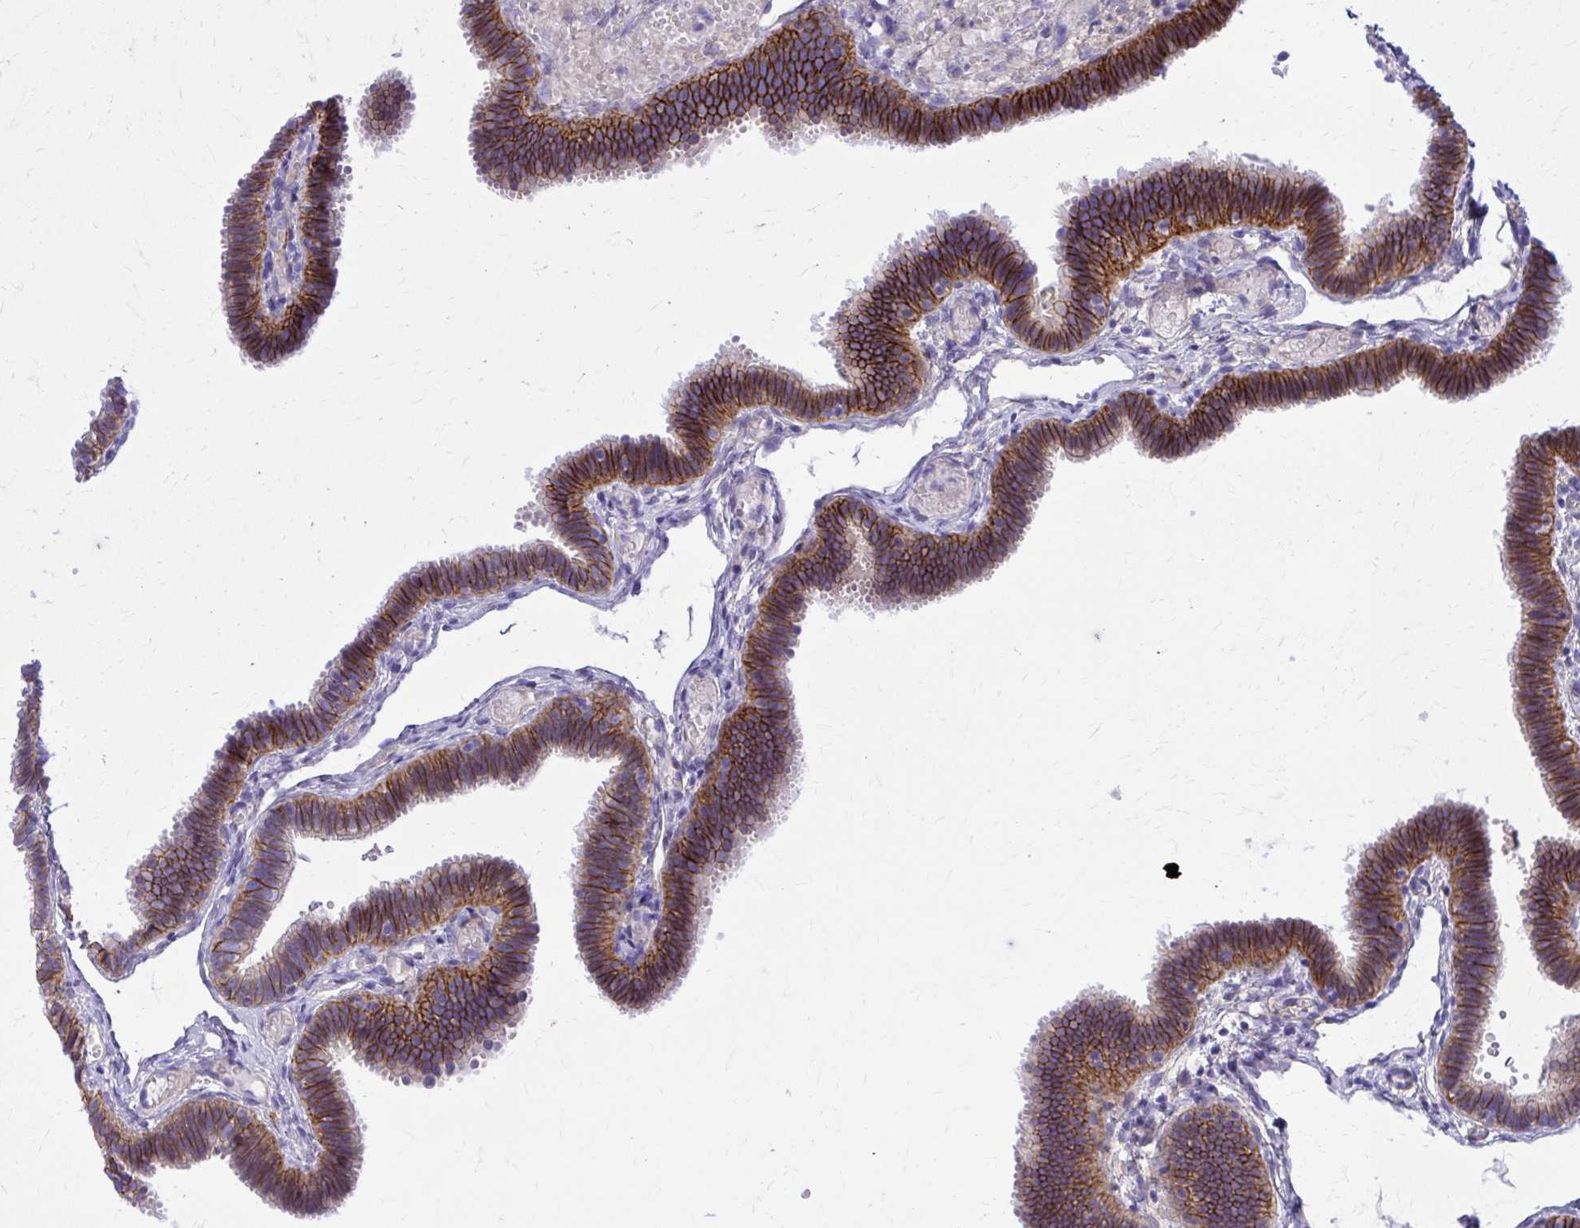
{"staining": {"intensity": "strong", "quantity": ">75%", "location": "cytoplasmic/membranous"}, "tissue": "fallopian tube", "cell_type": "Glandular cells", "image_type": "normal", "snomed": [{"axis": "morphology", "description": "Normal tissue, NOS"}, {"axis": "topography", "description": "Fallopian tube"}], "caption": "About >75% of glandular cells in normal human fallopian tube show strong cytoplasmic/membranous protein staining as visualized by brown immunohistochemical staining.", "gene": "EPB41L1", "patient": {"sex": "female", "age": 37}}